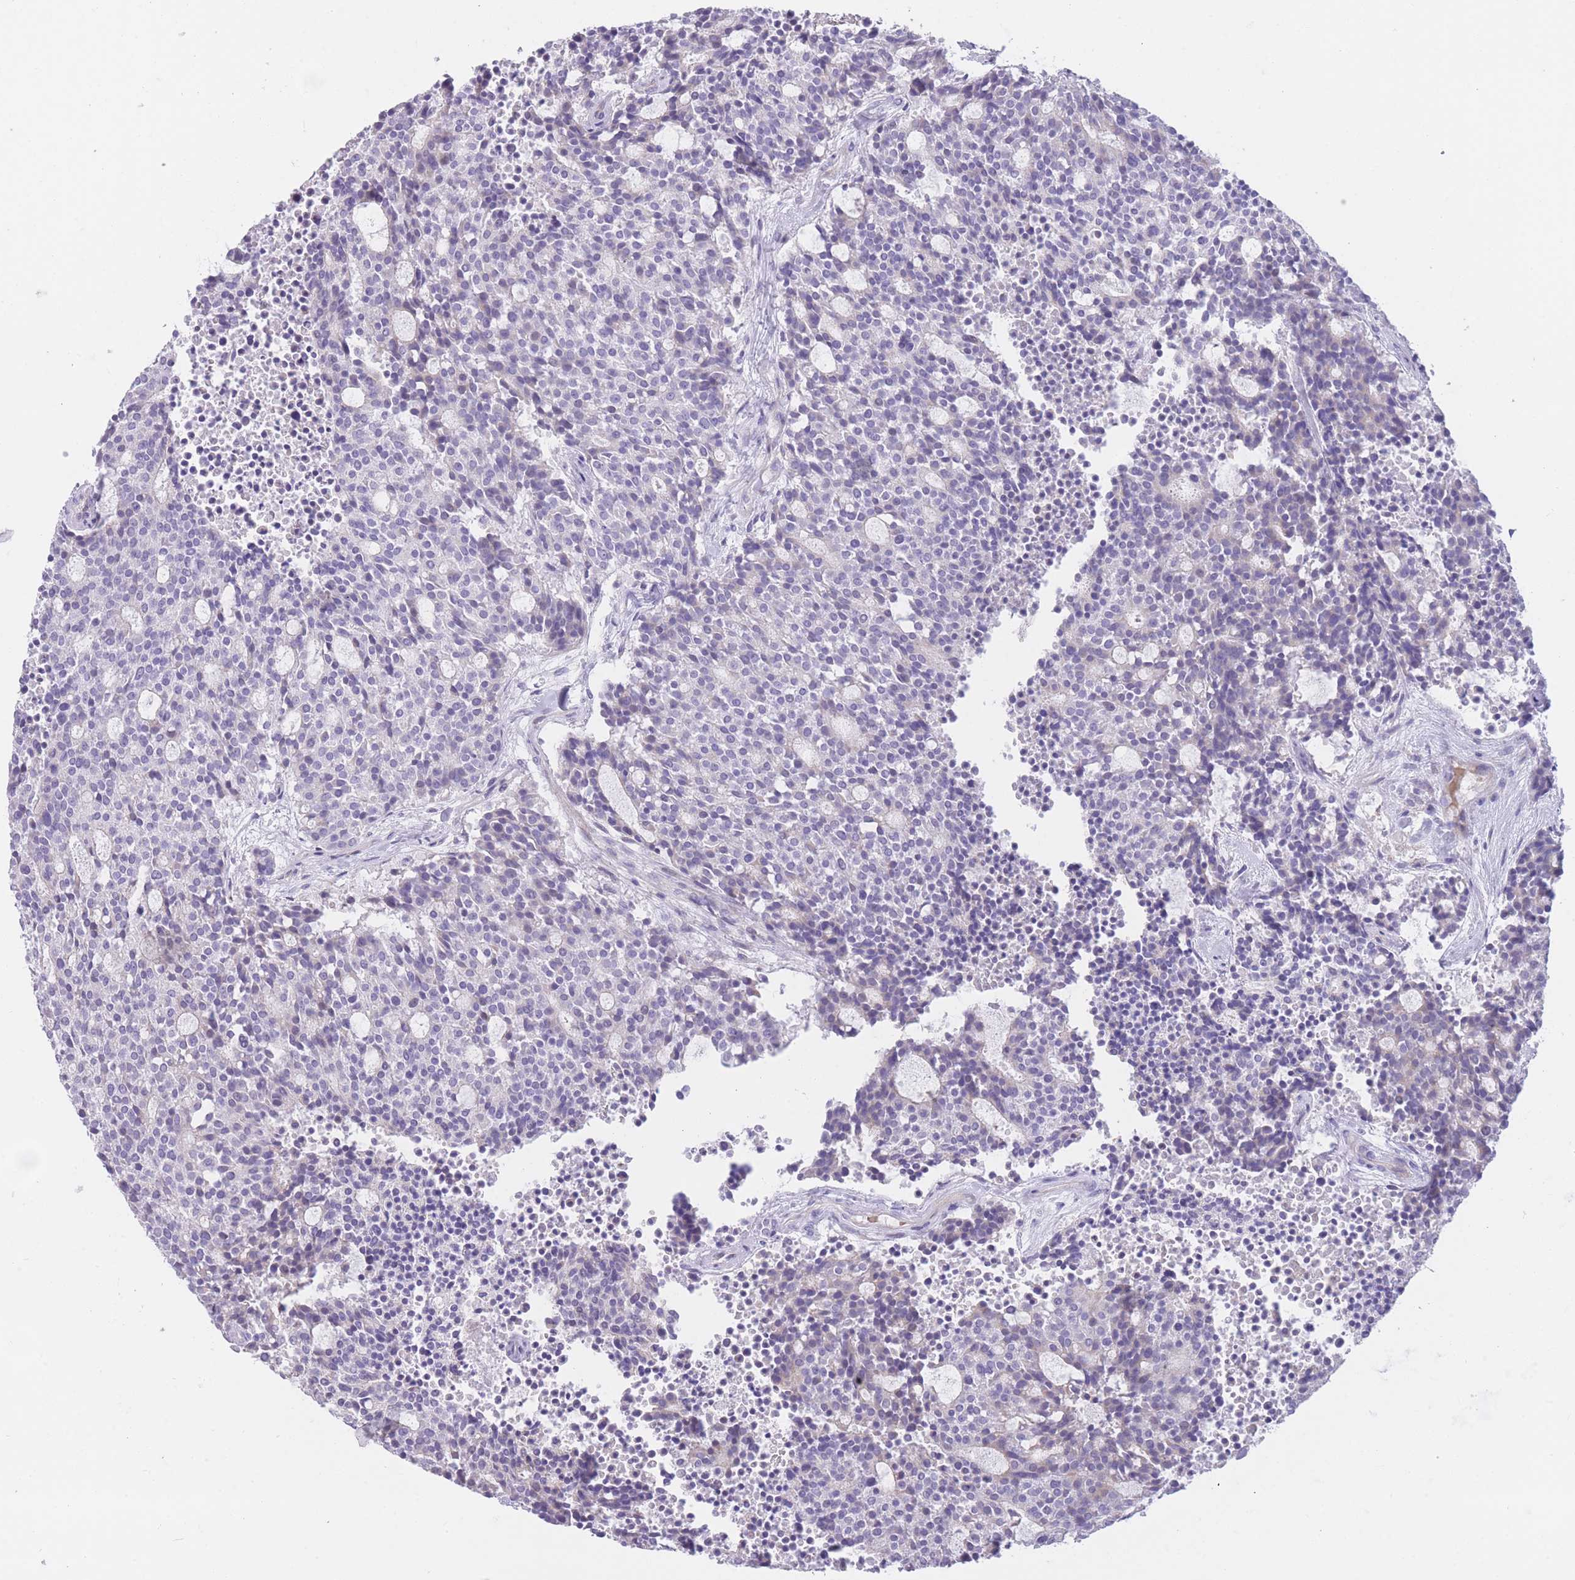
{"staining": {"intensity": "negative", "quantity": "none", "location": "none"}, "tissue": "carcinoid", "cell_type": "Tumor cells", "image_type": "cancer", "snomed": [{"axis": "morphology", "description": "Carcinoid, malignant, NOS"}, {"axis": "topography", "description": "Pancreas"}], "caption": "Tumor cells show no significant expression in carcinoid.", "gene": "IMPG1", "patient": {"sex": "female", "age": 54}}